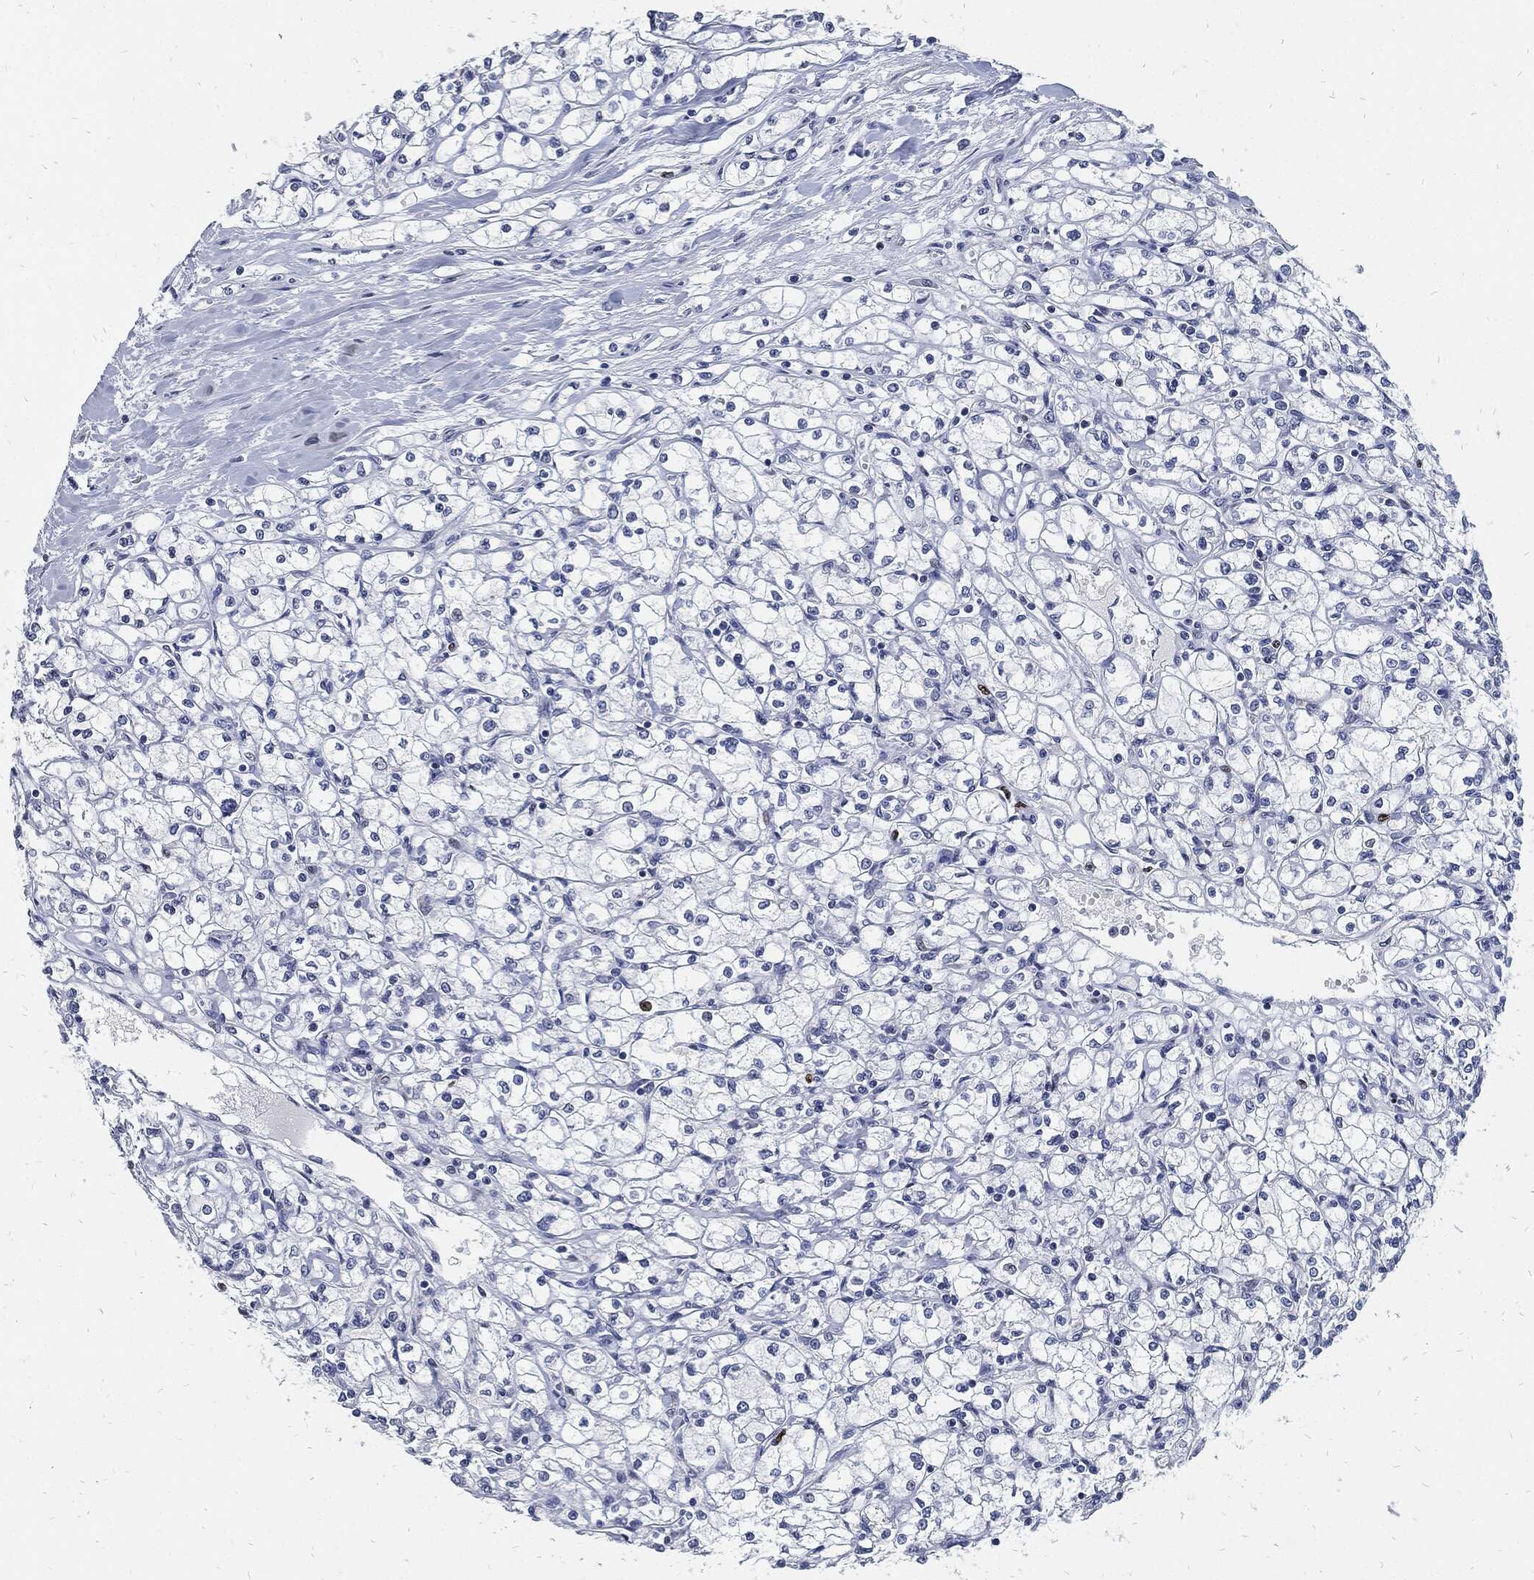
{"staining": {"intensity": "negative", "quantity": "none", "location": "none"}, "tissue": "renal cancer", "cell_type": "Tumor cells", "image_type": "cancer", "snomed": [{"axis": "morphology", "description": "Adenocarcinoma, NOS"}, {"axis": "topography", "description": "Kidney"}], "caption": "Photomicrograph shows no significant protein staining in tumor cells of adenocarcinoma (renal). The staining is performed using DAB (3,3'-diaminobenzidine) brown chromogen with nuclei counter-stained in using hematoxylin.", "gene": "MKI67", "patient": {"sex": "male", "age": 67}}